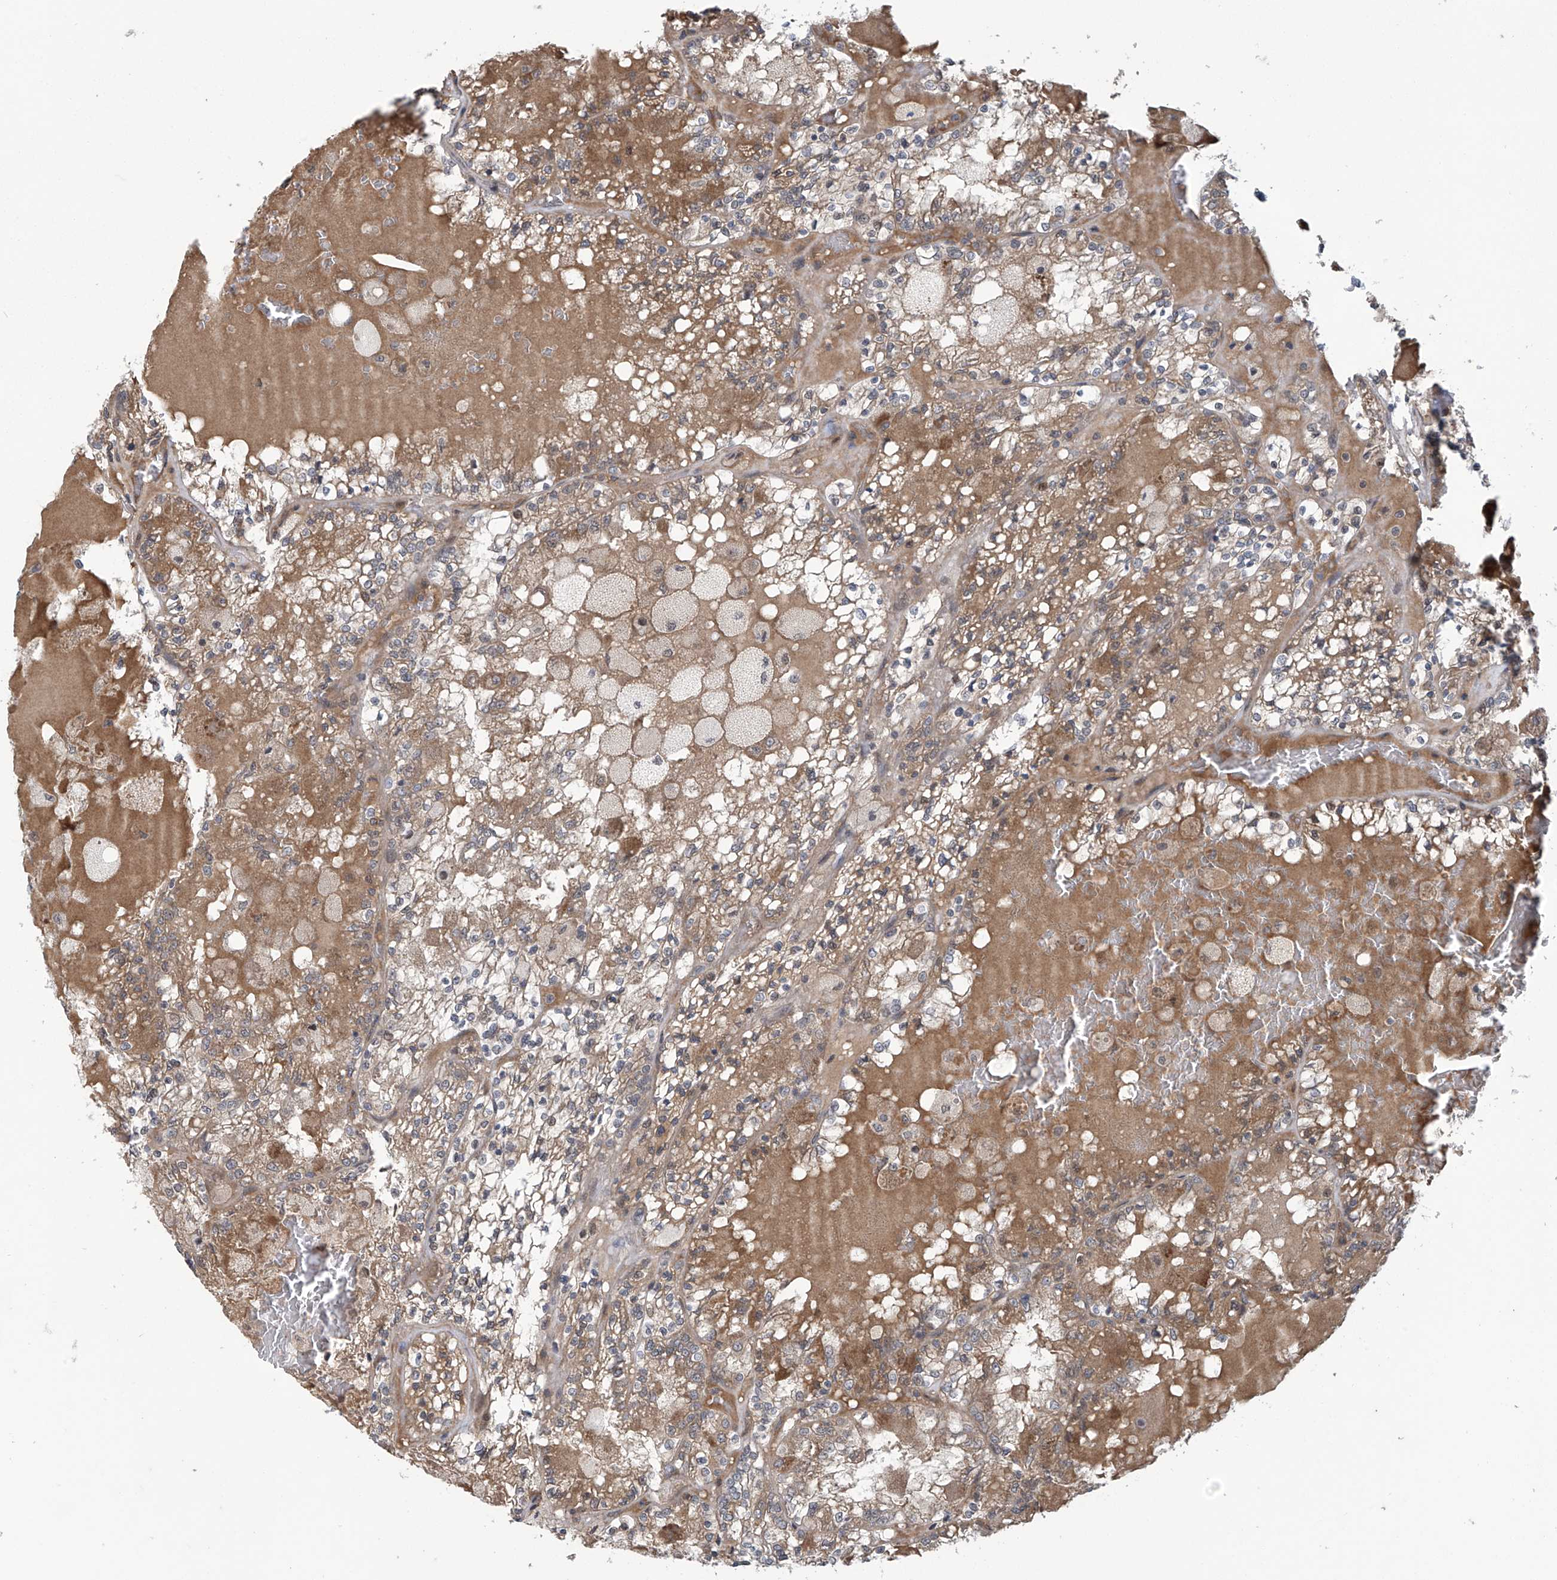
{"staining": {"intensity": "weak", "quantity": ">75%", "location": "cytoplasmic/membranous"}, "tissue": "renal cancer", "cell_type": "Tumor cells", "image_type": "cancer", "snomed": [{"axis": "morphology", "description": "Adenocarcinoma, NOS"}, {"axis": "topography", "description": "Kidney"}], "caption": "Protein analysis of adenocarcinoma (renal) tissue demonstrates weak cytoplasmic/membranous staining in approximately >75% of tumor cells. Nuclei are stained in blue.", "gene": "ABHD13", "patient": {"sex": "female", "age": 56}}